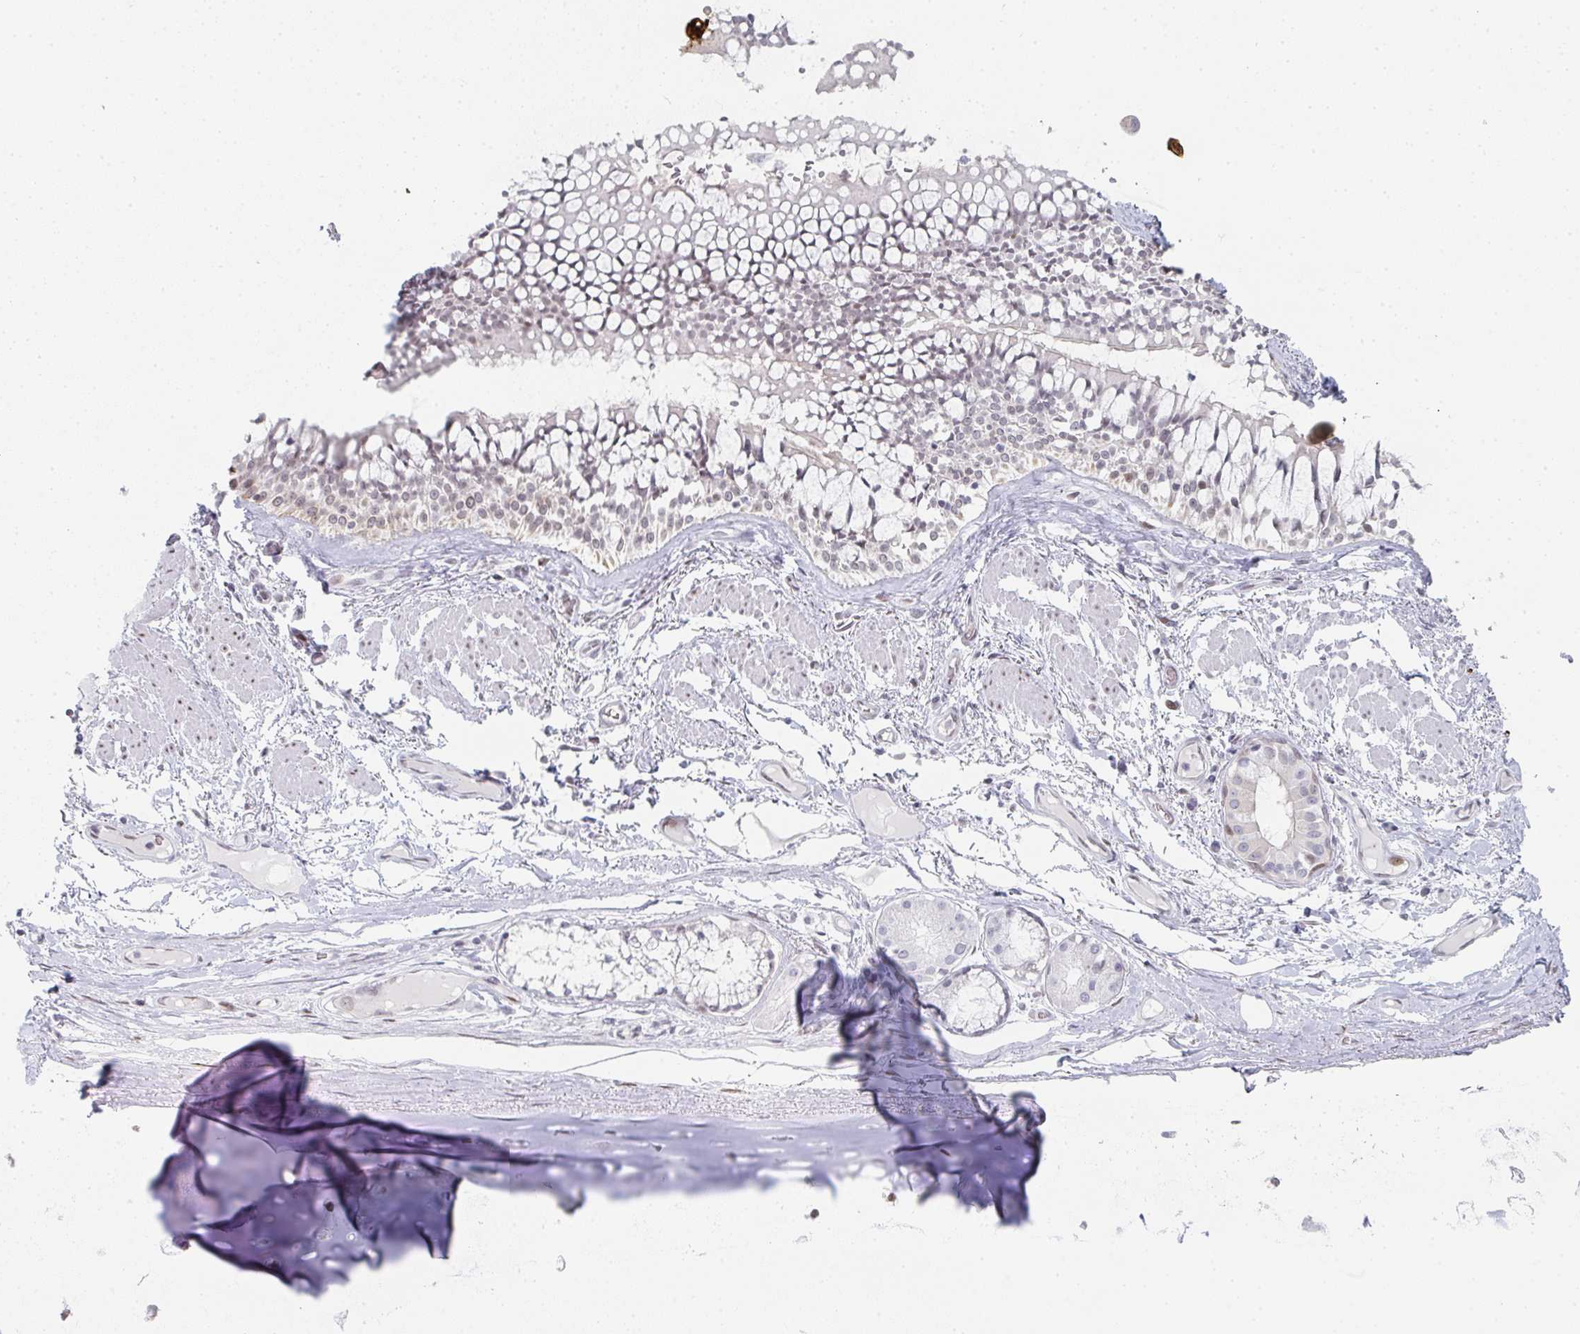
{"staining": {"intensity": "moderate", "quantity": "<25%", "location": "nuclear"}, "tissue": "soft tissue", "cell_type": "Chondrocytes", "image_type": "normal", "snomed": [{"axis": "morphology", "description": "Normal tissue, NOS"}, {"axis": "topography", "description": "Cartilage tissue"}, {"axis": "topography", "description": "Bronchus"}], "caption": "This is a histology image of immunohistochemistry staining of normal soft tissue, which shows moderate expression in the nuclear of chondrocytes.", "gene": "POU2AF2", "patient": {"sex": "male", "age": 64}}